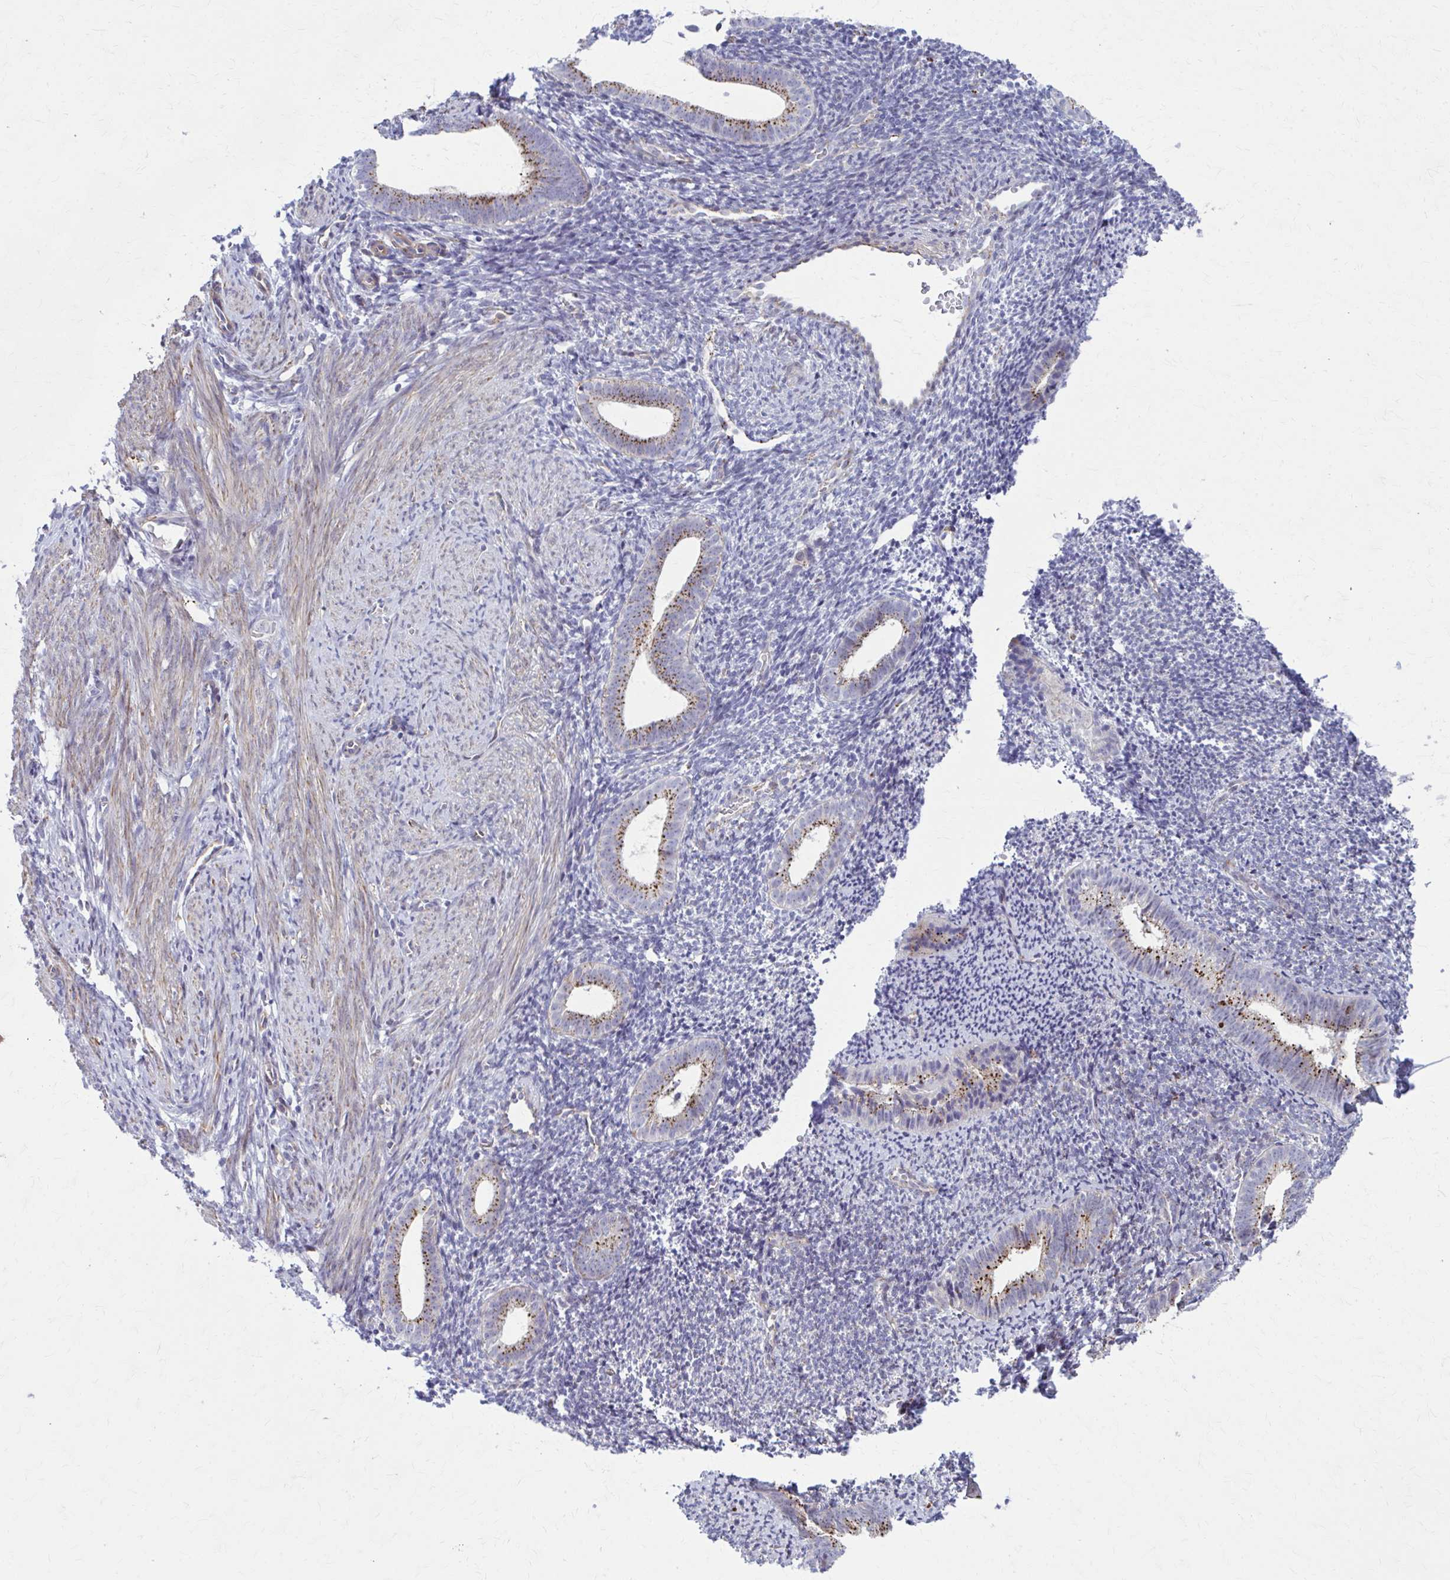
{"staining": {"intensity": "weak", "quantity": "<25%", "location": "cytoplasmic/membranous"}, "tissue": "endometrium", "cell_type": "Cells in endometrial stroma", "image_type": "normal", "snomed": [{"axis": "morphology", "description": "Normal tissue, NOS"}, {"axis": "topography", "description": "Endometrium"}], "caption": "Histopathology image shows no significant protein positivity in cells in endometrial stroma of unremarkable endometrium. (DAB (3,3'-diaminobenzidine) immunohistochemistry (IHC) with hematoxylin counter stain).", "gene": "LRRC4B", "patient": {"sex": "female", "age": 39}}